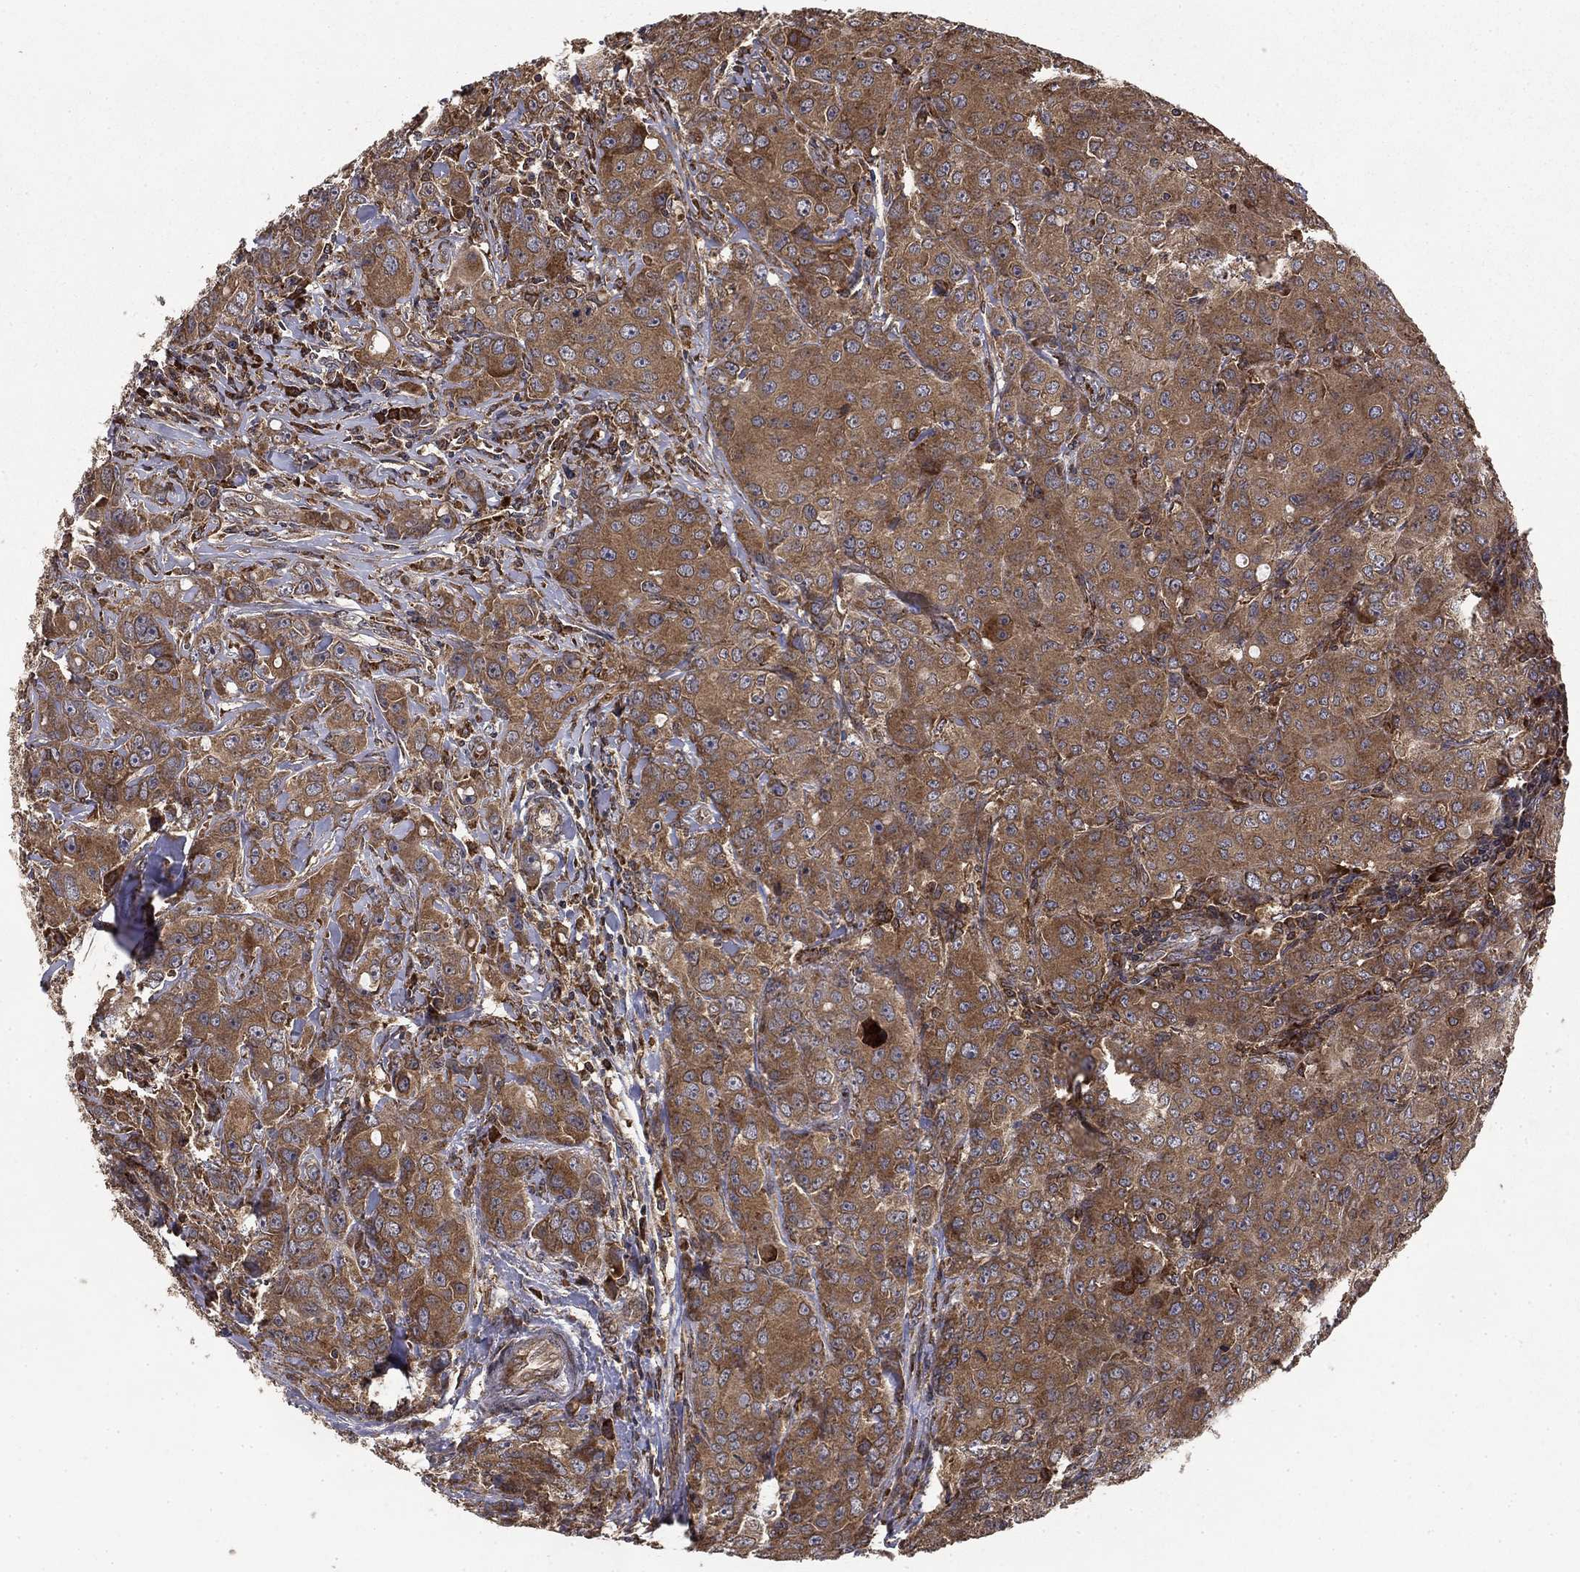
{"staining": {"intensity": "moderate", "quantity": ">75%", "location": "cytoplasmic/membranous"}, "tissue": "breast cancer", "cell_type": "Tumor cells", "image_type": "cancer", "snomed": [{"axis": "morphology", "description": "Duct carcinoma"}, {"axis": "topography", "description": "Breast"}], "caption": "Infiltrating ductal carcinoma (breast) tissue displays moderate cytoplasmic/membranous expression in approximately >75% of tumor cells", "gene": "BABAM2", "patient": {"sex": "female", "age": 43}}